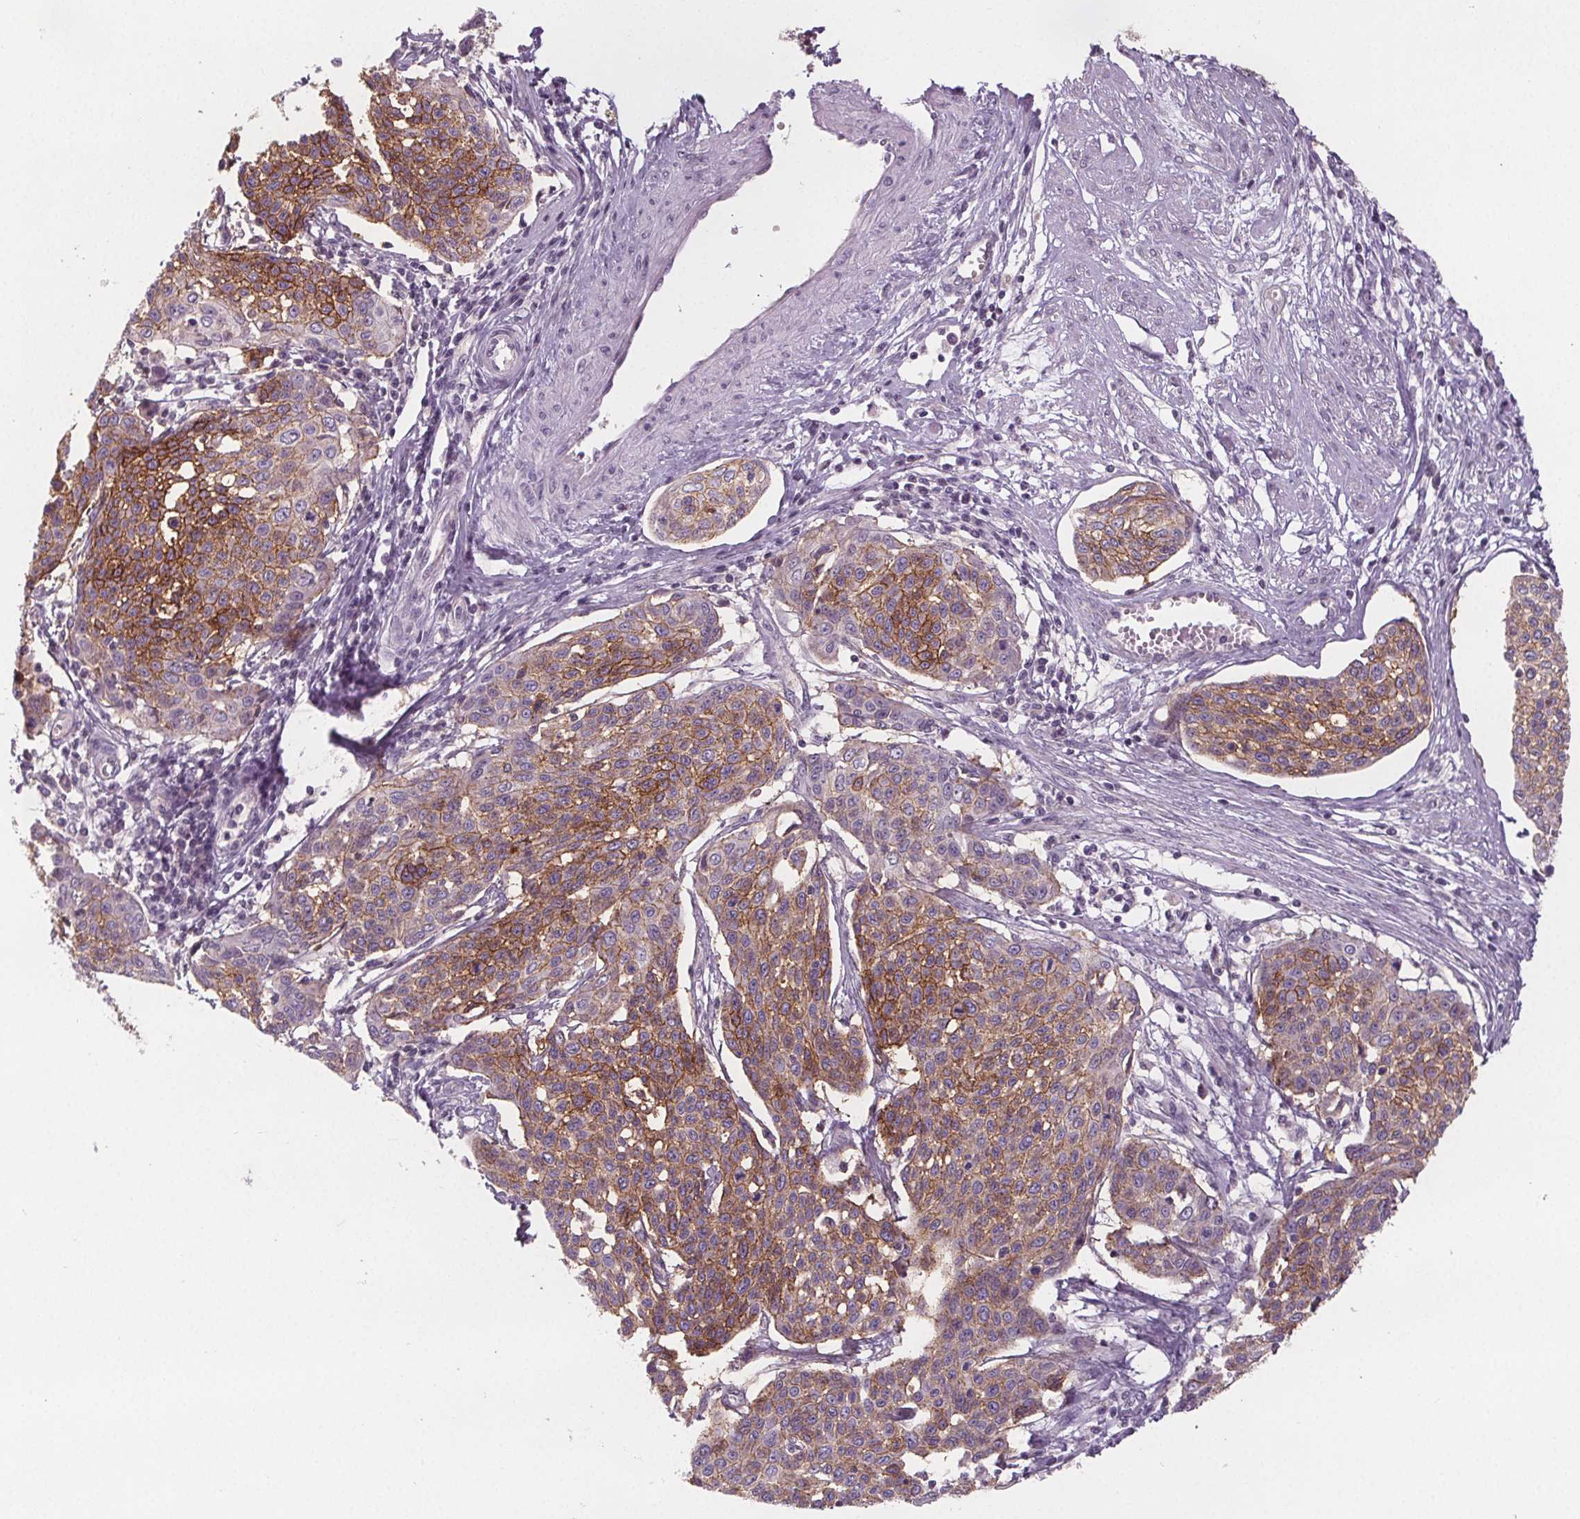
{"staining": {"intensity": "moderate", "quantity": ">75%", "location": "cytoplasmic/membranous"}, "tissue": "cervical cancer", "cell_type": "Tumor cells", "image_type": "cancer", "snomed": [{"axis": "morphology", "description": "Squamous cell carcinoma, NOS"}, {"axis": "topography", "description": "Cervix"}], "caption": "High-power microscopy captured an immunohistochemistry (IHC) image of squamous cell carcinoma (cervical), revealing moderate cytoplasmic/membranous expression in about >75% of tumor cells. (Stains: DAB (3,3'-diaminobenzidine) in brown, nuclei in blue, Microscopy: brightfield microscopy at high magnification).", "gene": "ATP1A1", "patient": {"sex": "female", "age": 34}}